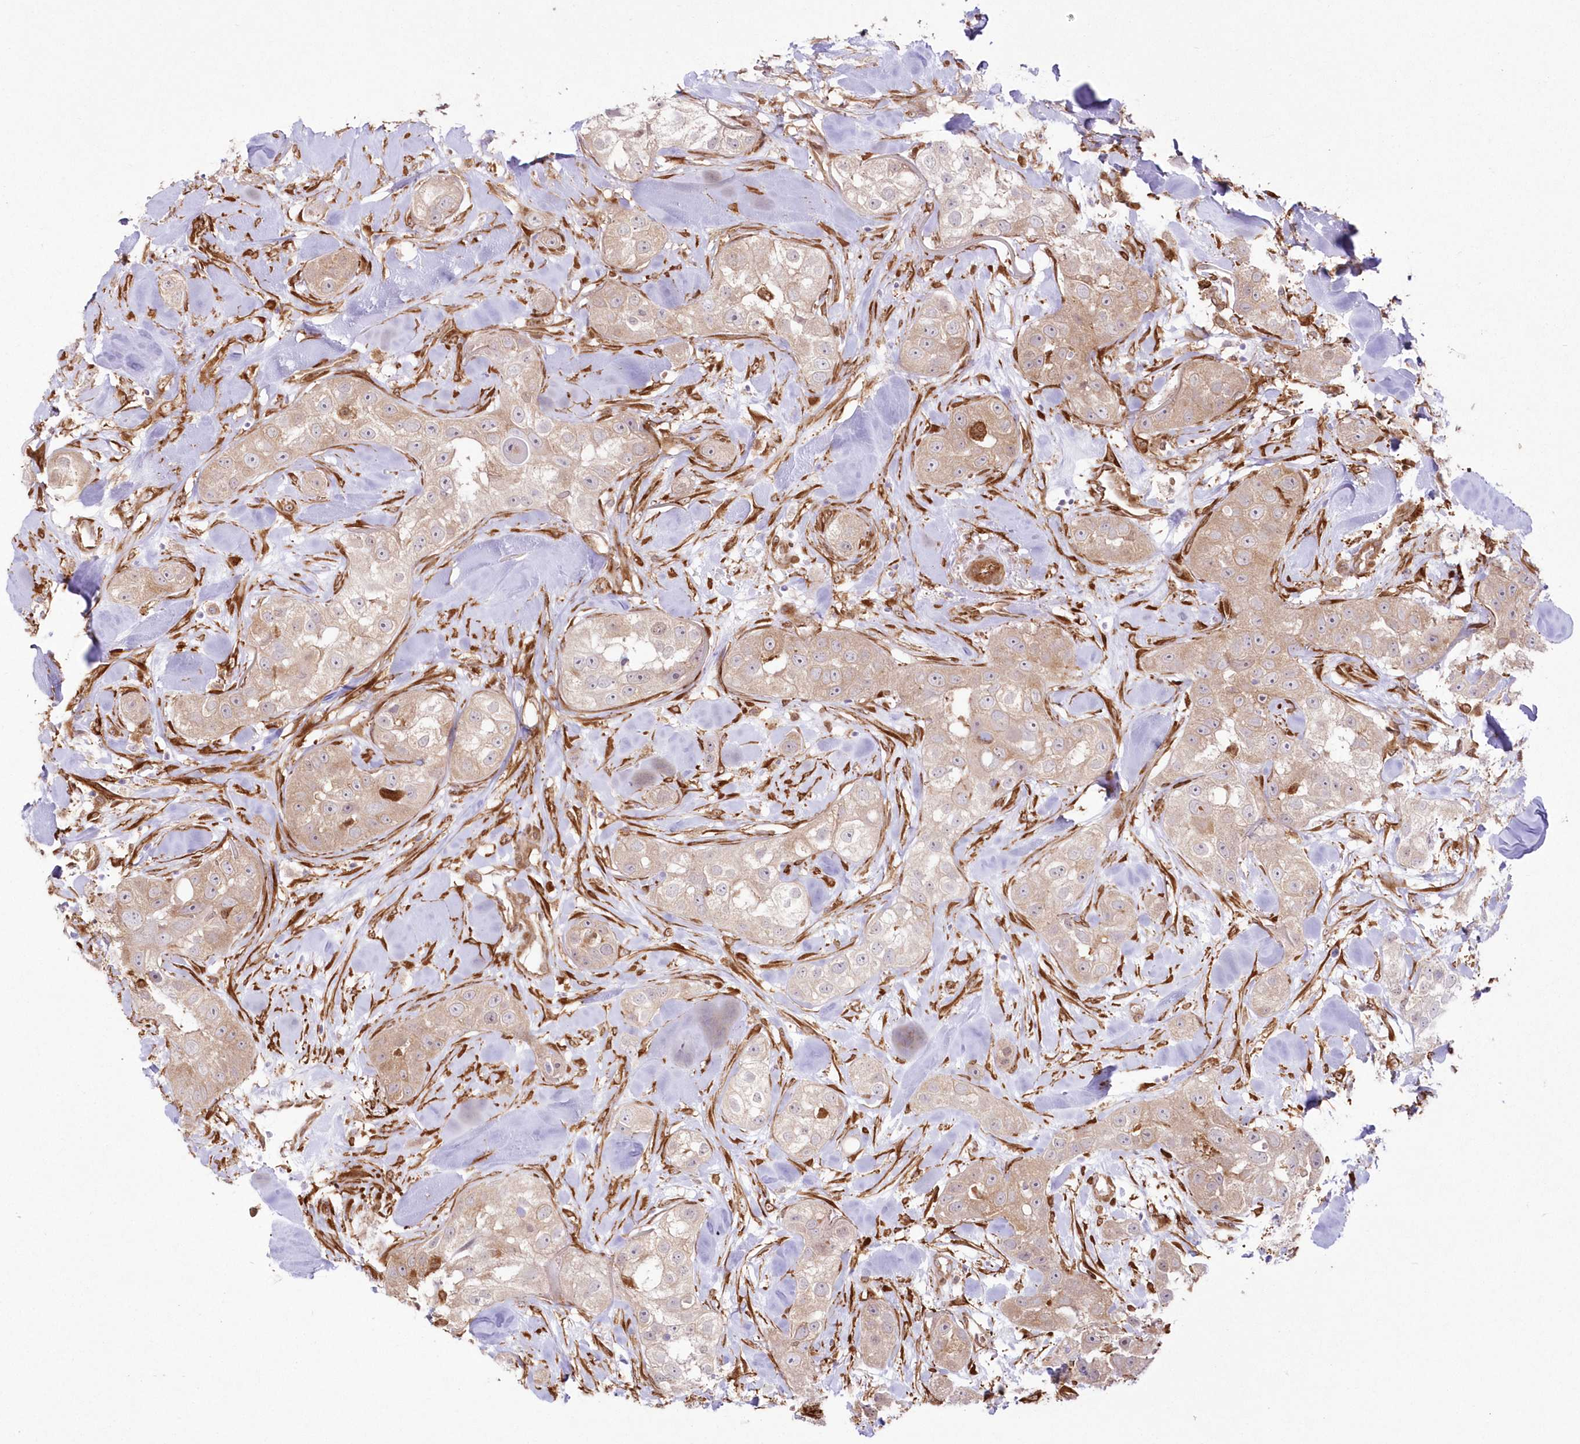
{"staining": {"intensity": "weak", "quantity": "25%-75%", "location": "cytoplasmic/membranous"}, "tissue": "head and neck cancer", "cell_type": "Tumor cells", "image_type": "cancer", "snomed": [{"axis": "morphology", "description": "Normal tissue, NOS"}, {"axis": "morphology", "description": "Squamous cell carcinoma, NOS"}, {"axis": "topography", "description": "Skeletal muscle"}, {"axis": "topography", "description": "Head-Neck"}], "caption": "A high-resolution micrograph shows immunohistochemistry (IHC) staining of head and neck squamous cell carcinoma, which exhibits weak cytoplasmic/membranous staining in approximately 25%-75% of tumor cells.", "gene": "SH3PXD2B", "patient": {"sex": "male", "age": 51}}